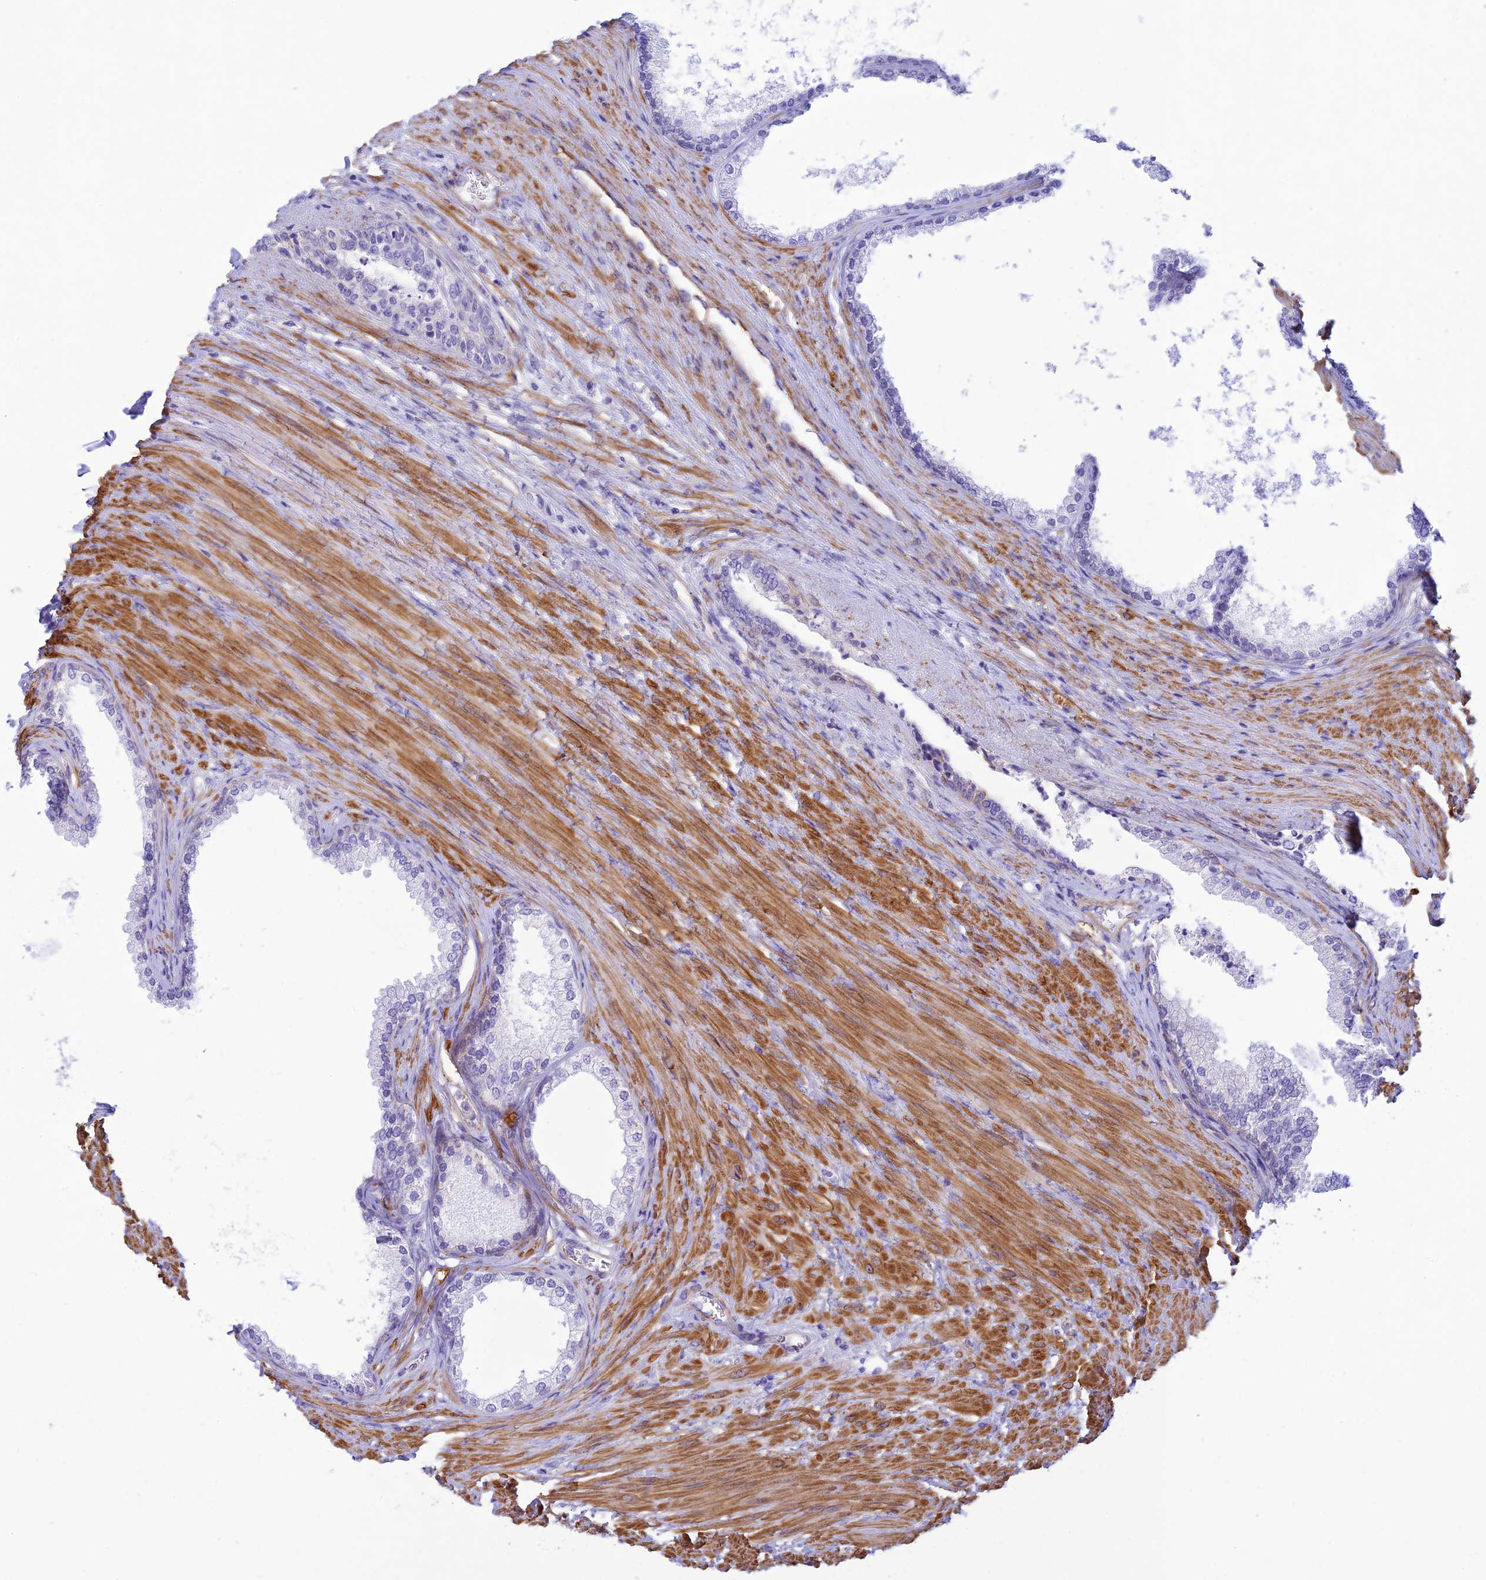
{"staining": {"intensity": "negative", "quantity": "none", "location": "none"}, "tissue": "prostate", "cell_type": "Glandular cells", "image_type": "normal", "snomed": [{"axis": "morphology", "description": "Normal tissue, NOS"}, {"axis": "topography", "description": "Prostate"}], "caption": "A photomicrograph of human prostate is negative for staining in glandular cells. (DAB (3,3'-diaminobenzidine) immunohistochemistry, high magnification).", "gene": "FBXW4", "patient": {"sex": "male", "age": 76}}